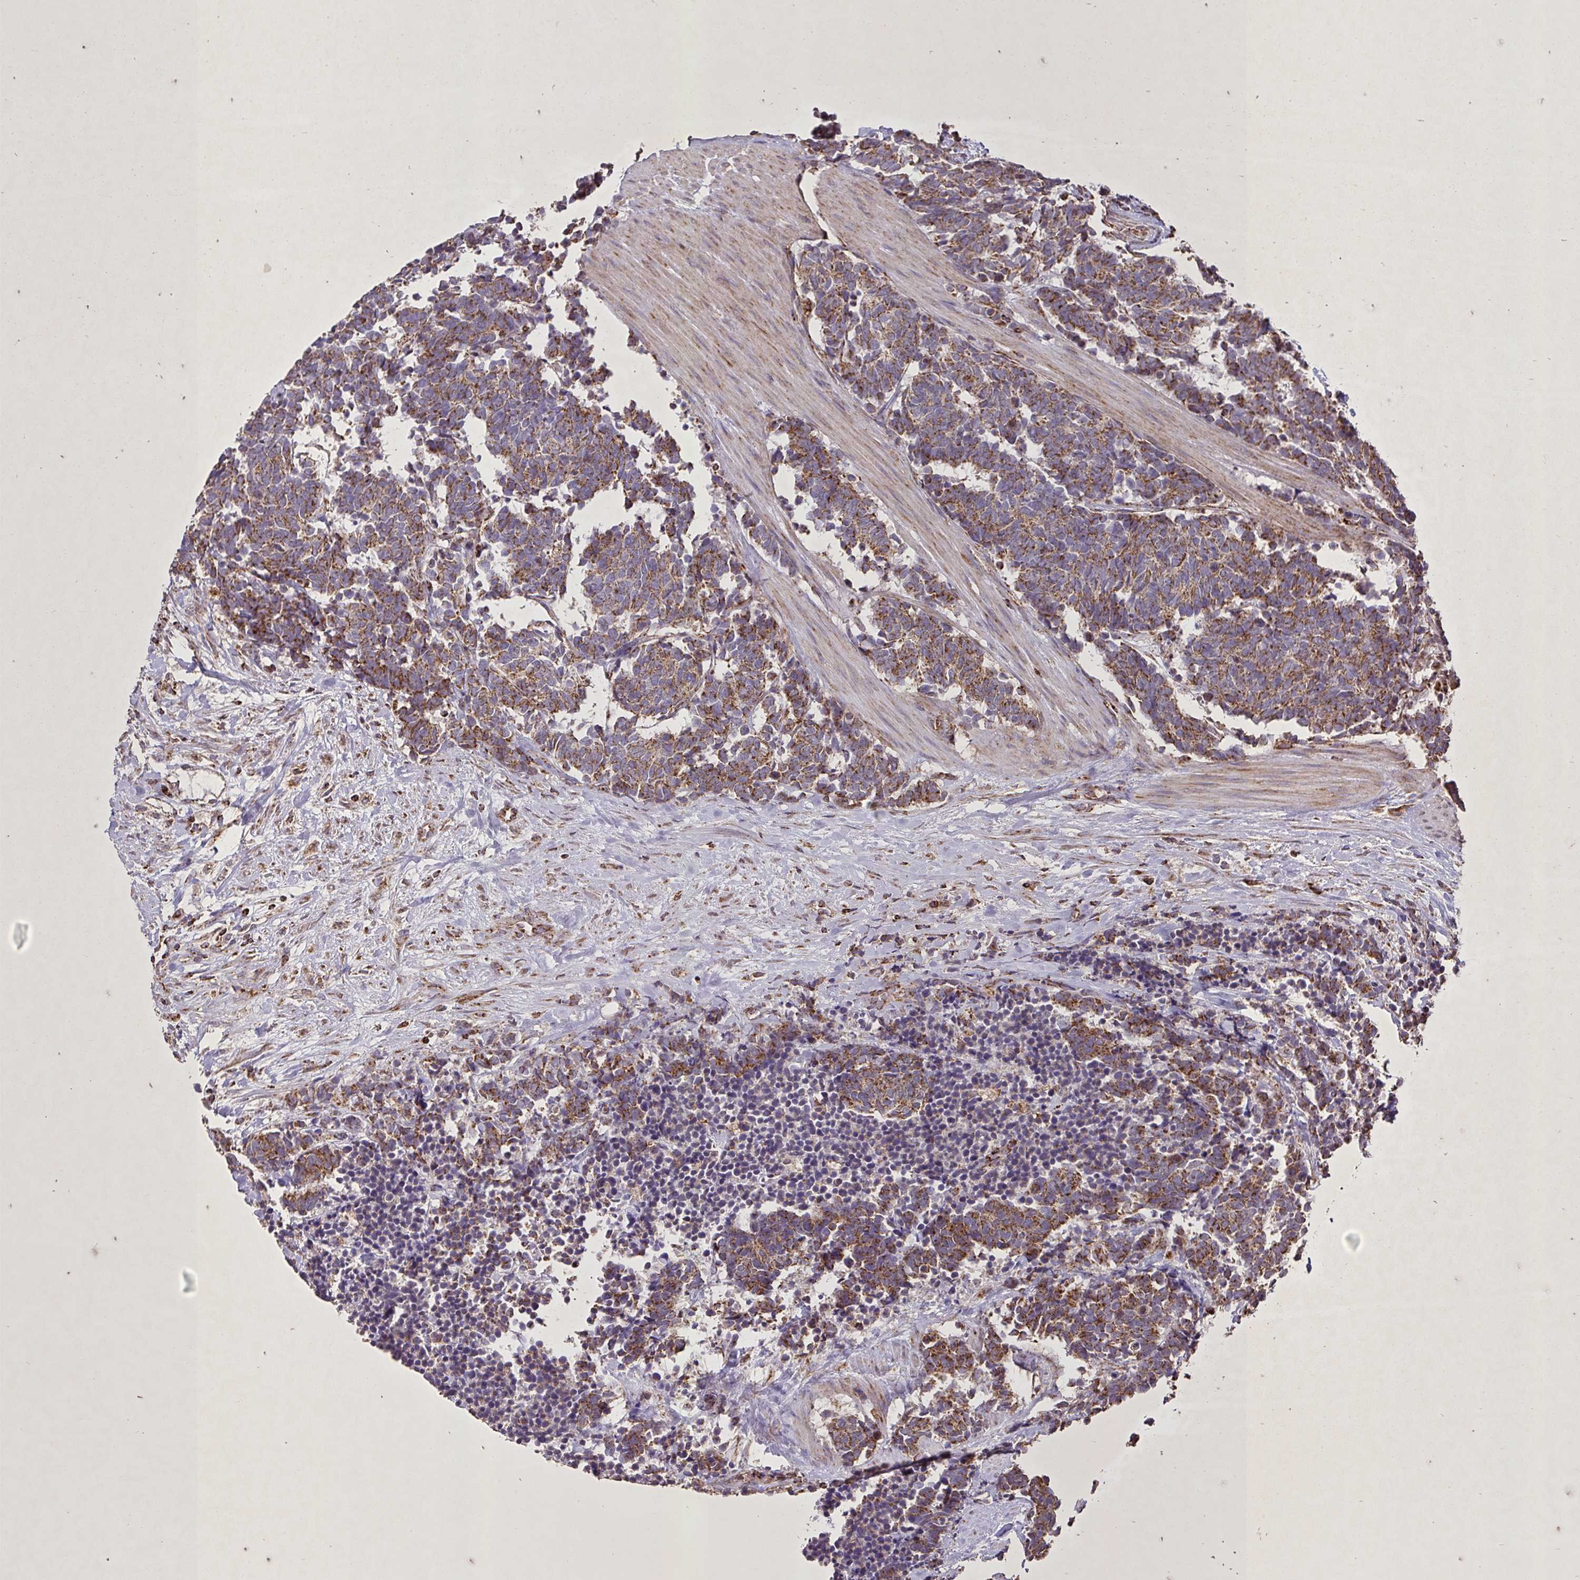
{"staining": {"intensity": "moderate", "quantity": ">75%", "location": "cytoplasmic/membranous"}, "tissue": "carcinoid", "cell_type": "Tumor cells", "image_type": "cancer", "snomed": [{"axis": "morphology", "description": "Carcinoma, NOS"}, {"axis": "morphology", "description": "Carcinoid, malignant, NOS"}, {"axis": "topography", "description": "Prostate"}], "caption": "Moderate cytoplasmic/membranous staining for a protein is identified in approximately >75% of tumor cells of carcinoid (malignant) using immunohistochemistry.", "gene": "AGK", "patient": {"sex": "male", "age": 57}}